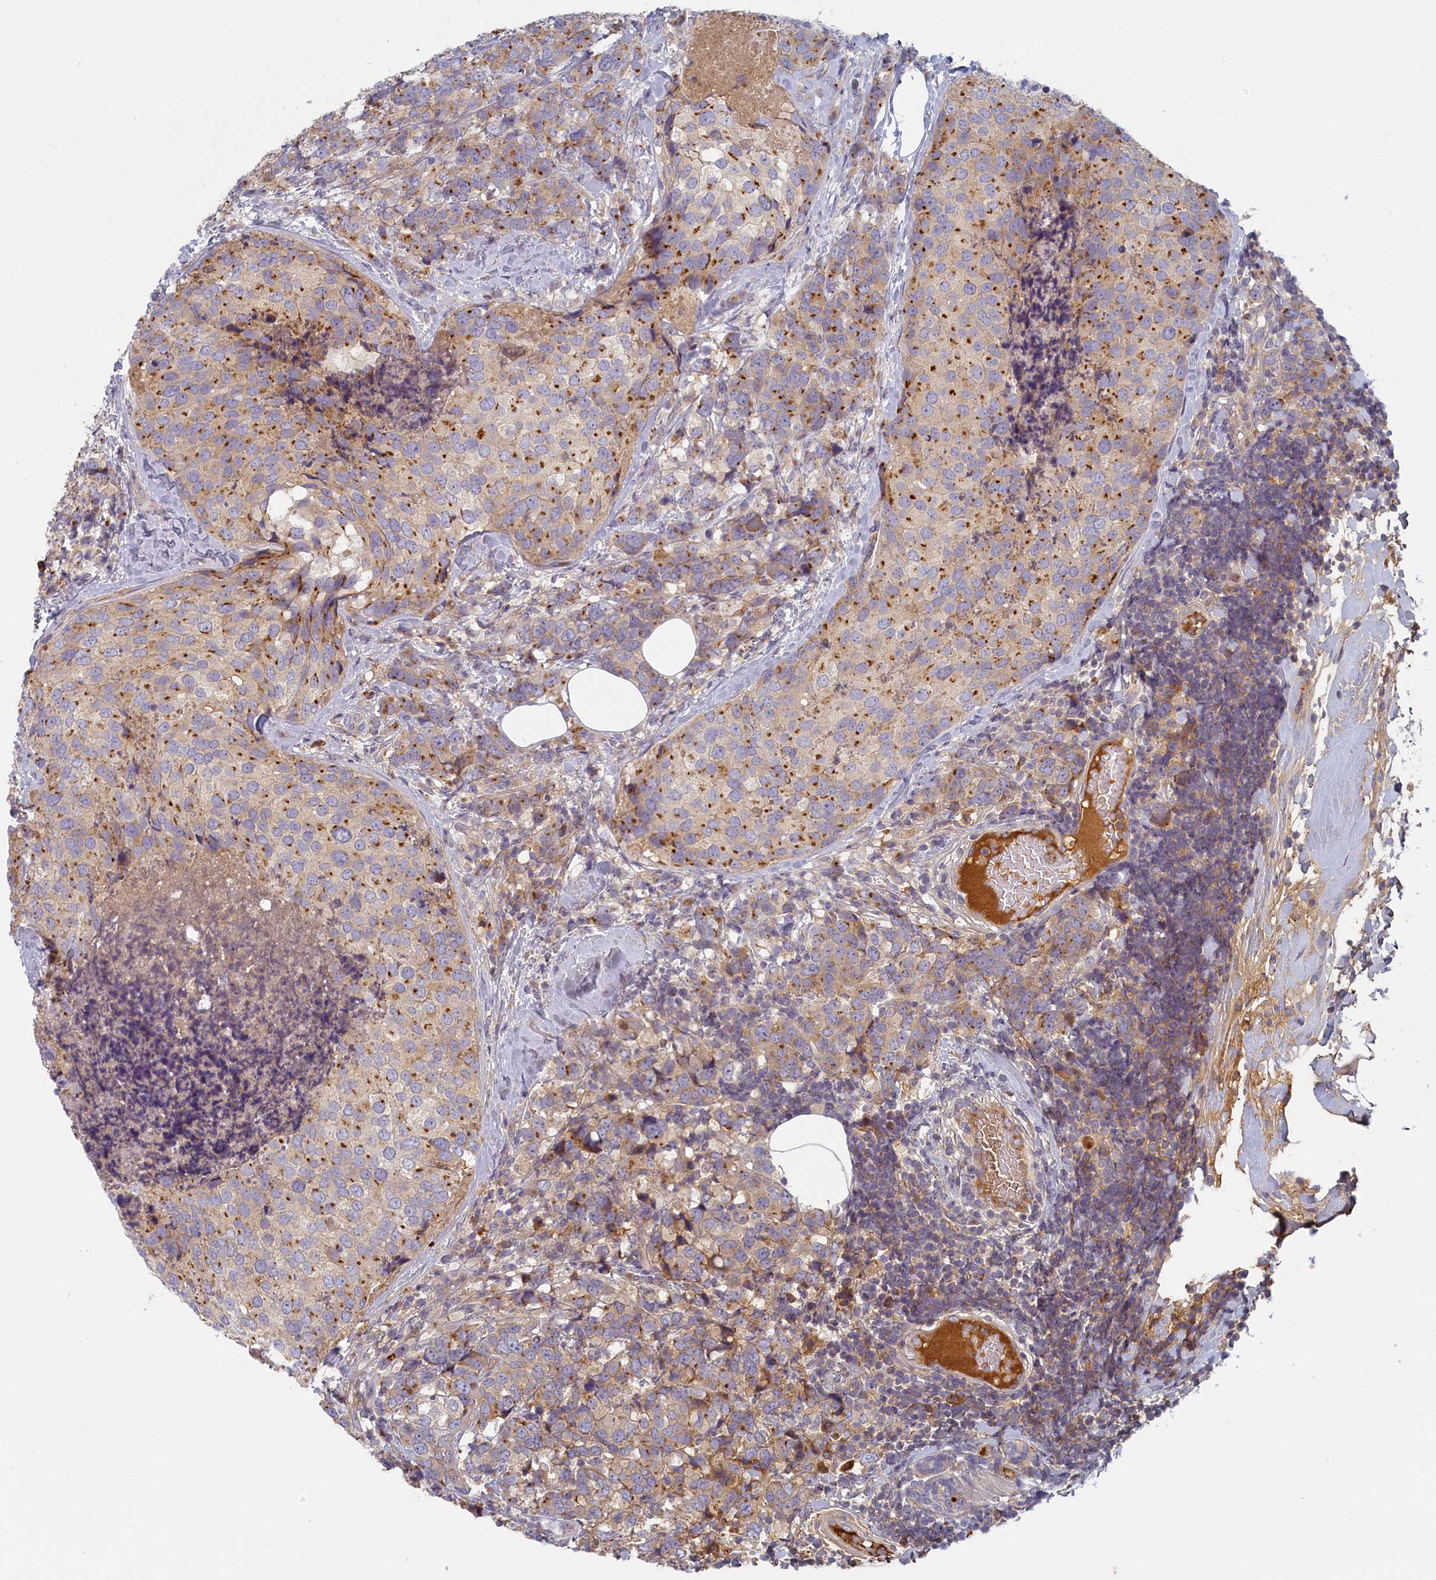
{"staining": {"intensity": "moderate", "quantity": "25%-75%", "location": "cytoplasmic/membranous"}, "tissue": "breast cancer", "cell_type": "Tumor cells", "image_type": "cancer", "snomed": [{"axis": "morphology", "description": "Lobular carcinoma"}, {"axis": "topography", "description": "Breast"}], "caption": "This histopathology image exhibits IHC staining of human breast lobular carcinoma, with medium moderate cytoplasmic/membranous staining in about 25%-75% of tumor cells.", "gene": "STX16", "patient": {"sex": "female", "age": 59}}